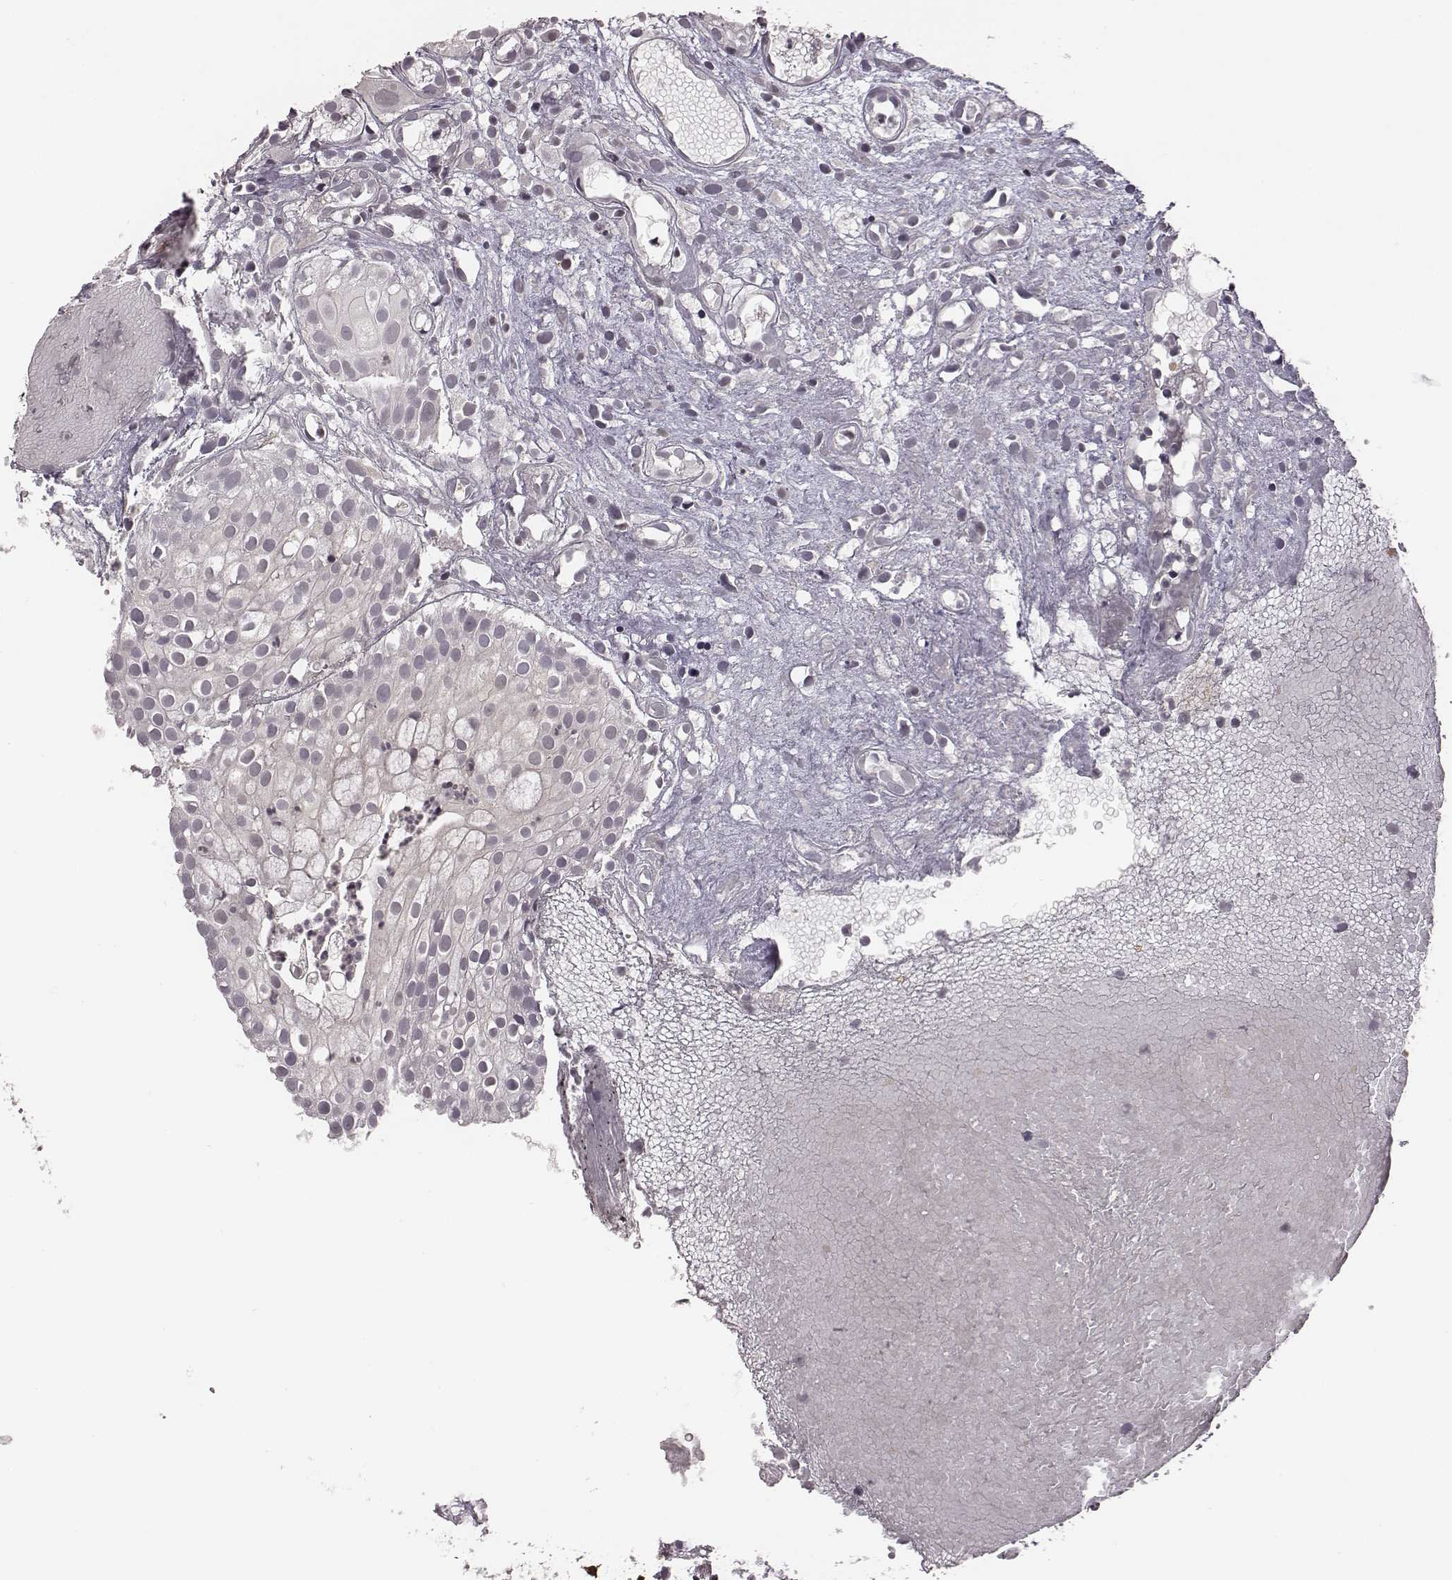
{"staining": {"intensity": "negative", "quantity": "none", "location": "none"}, "tissue": "prostate cancer", "cell_type": "Tumor cells", "image_type": "cancer", "snomed": [{"axis": "morphology", "description": "Adenocarcinoma, High grade"}, {"axis": "topography", "description": "Prostate"}], "caption": "Micrograph shows no protein positivity in tumor cells of prostate cancer (high-grade adenocarcinoma) tissue. (DAB immunohistochemistry, high magnification).", "gene": "GRM4", "patient": {"sex": "male", "age": 79}}